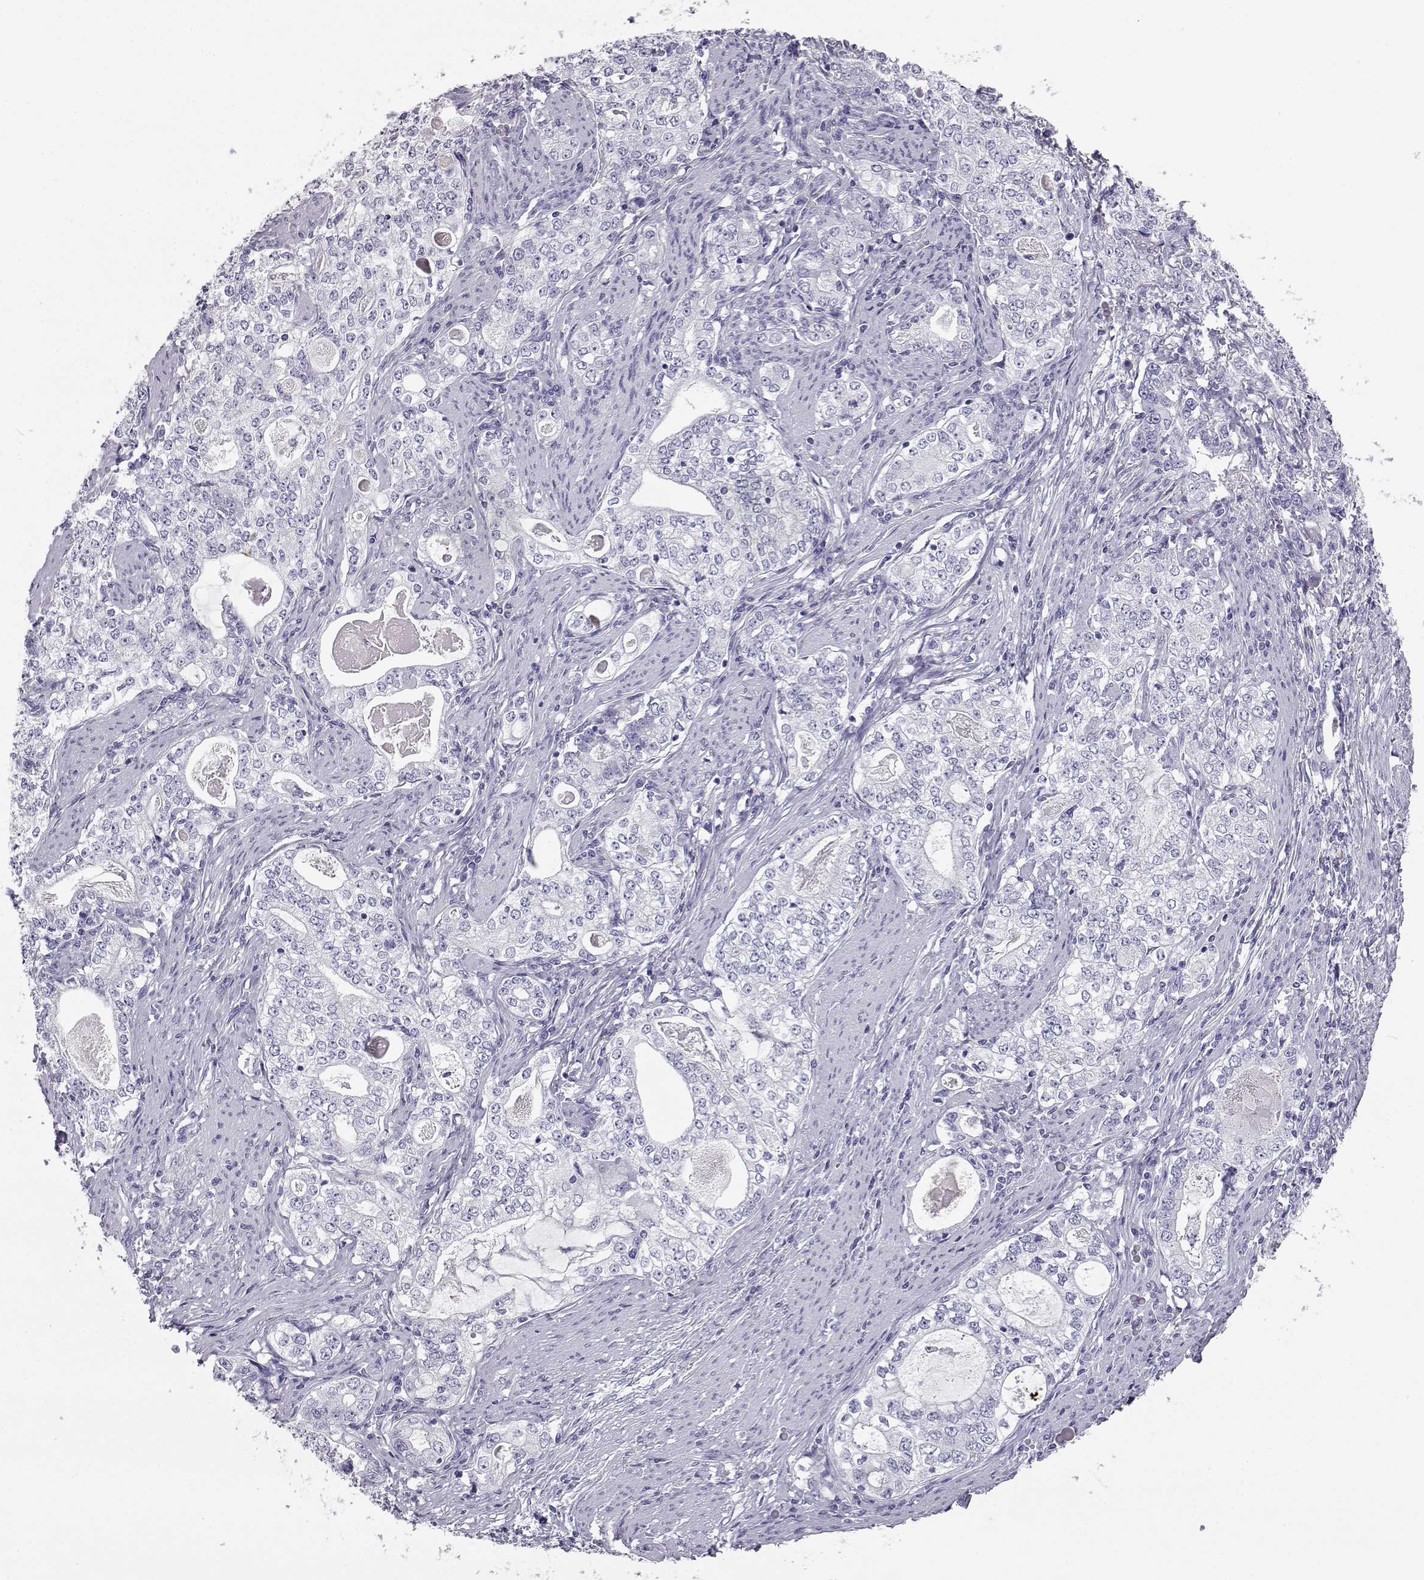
{"staining": {"intensity": "negative", "quantity": "none", "location": "none"}, "tissue": "stomach cancer", "cell_type": "Tumor cells", "image_type": "cancer", "snomed": [{"axis": "morphology", "description": "Adenocarcinoma, NOS"}, {"axis": "topography", "description": "Stomach, lower"}], "caption": "This is a histopathology image of immunohistochemistry staining of stomach adenocarcinoma, which shows no expression in tumor cells.", "gene": "ITLN2", "patient": {"sex": "female", "age": 72}}